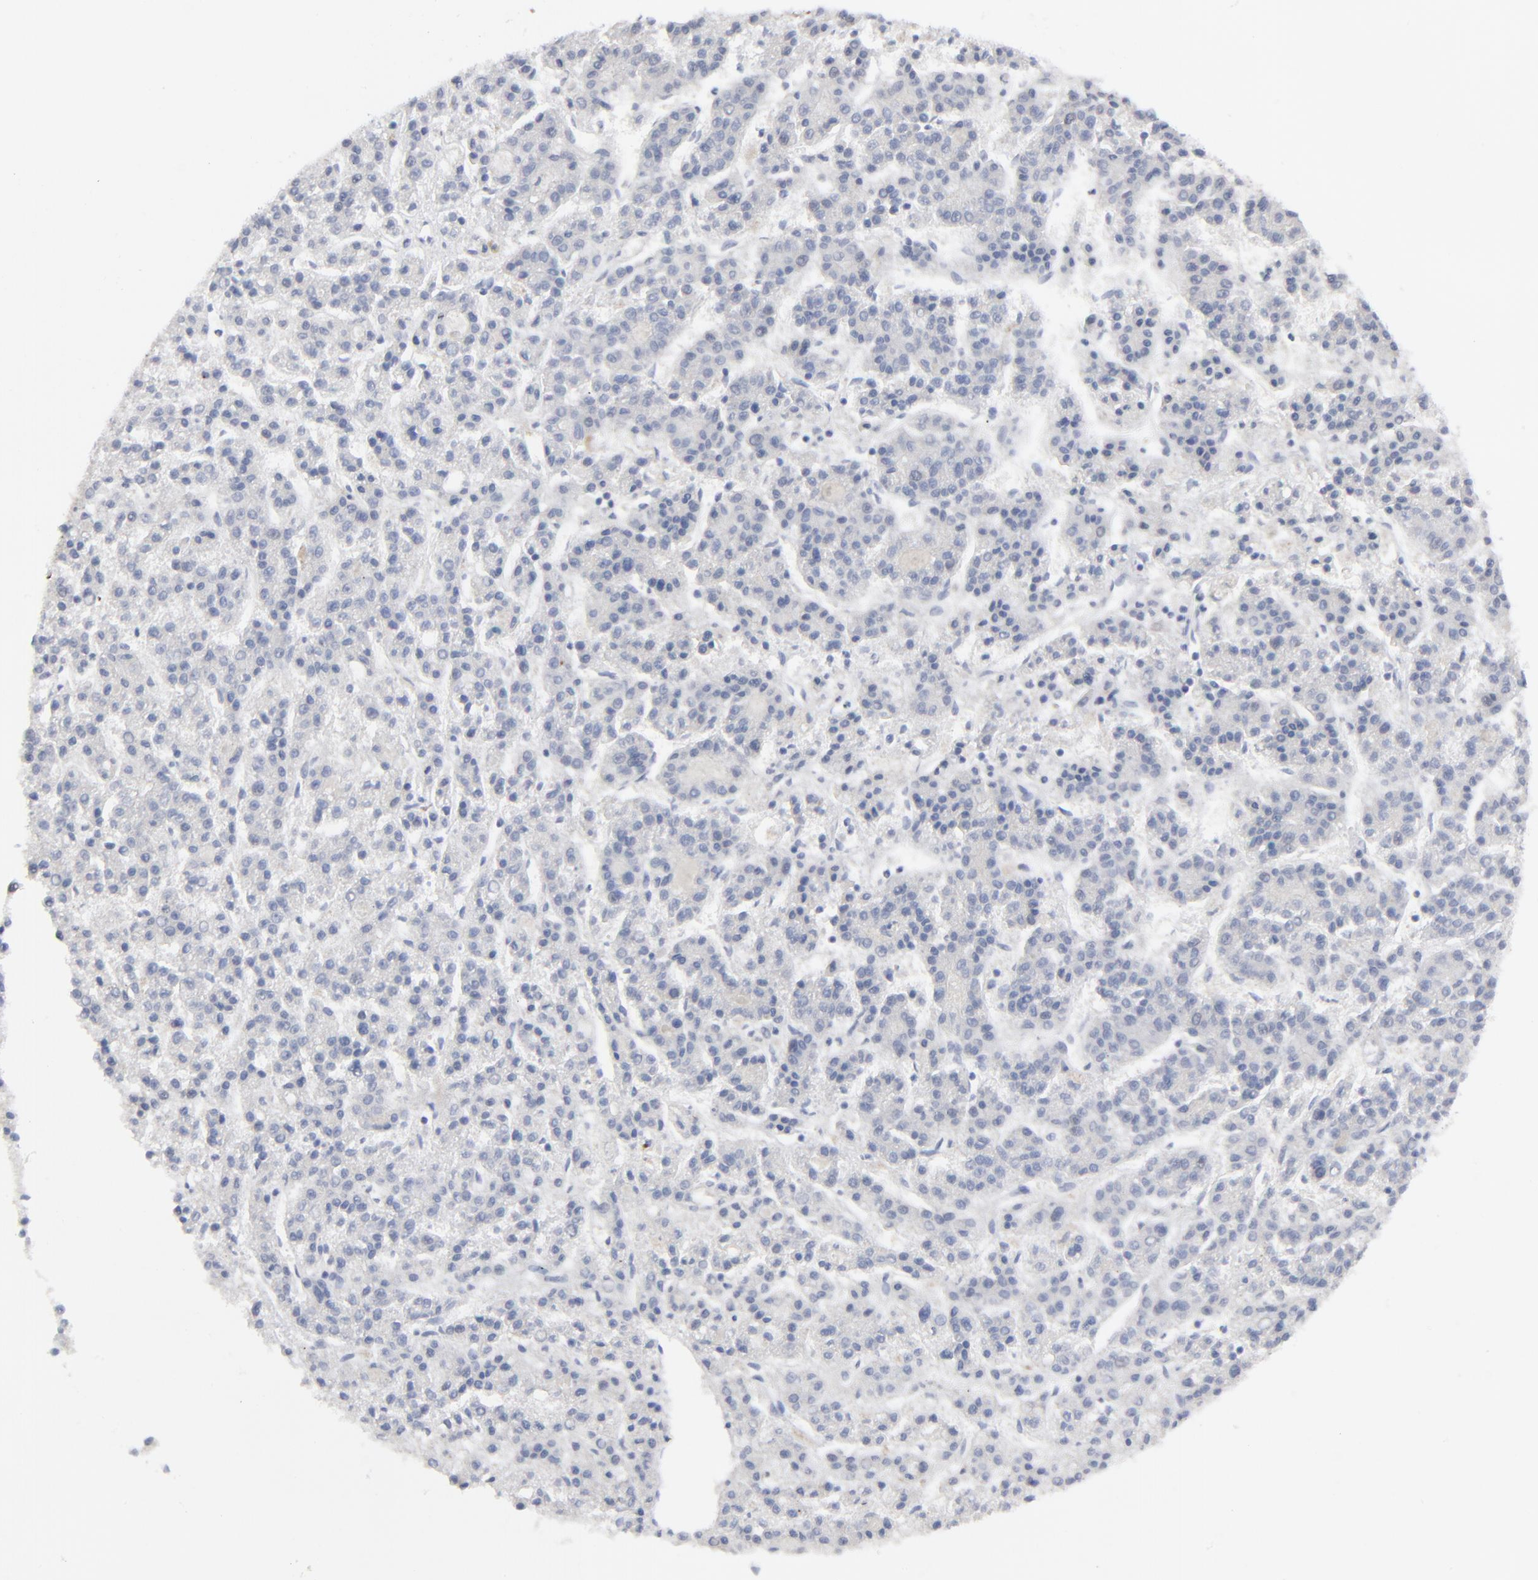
{"staining": {"intensity": "strong", "quantity": "<25%", "location": "cytoplasmic/membranous,nuclear"}, "tissue": "liver cancer", "cell_type": "Tumor cells", "image_type": "cancer", "snomed": [{"axis": "morphology", "description": "Carcinoma, Hepatocellular, NOS"}, {"axis": "topography", "description": "Liver"}], "caption": "A brown stain shows strong cytoplasmic/membranous and nuclear expression of a protein in liver hepatocellular carcinoma tumor cells.", "gene": "CDK1", "patient": {"sex": "male", "age": 70}}